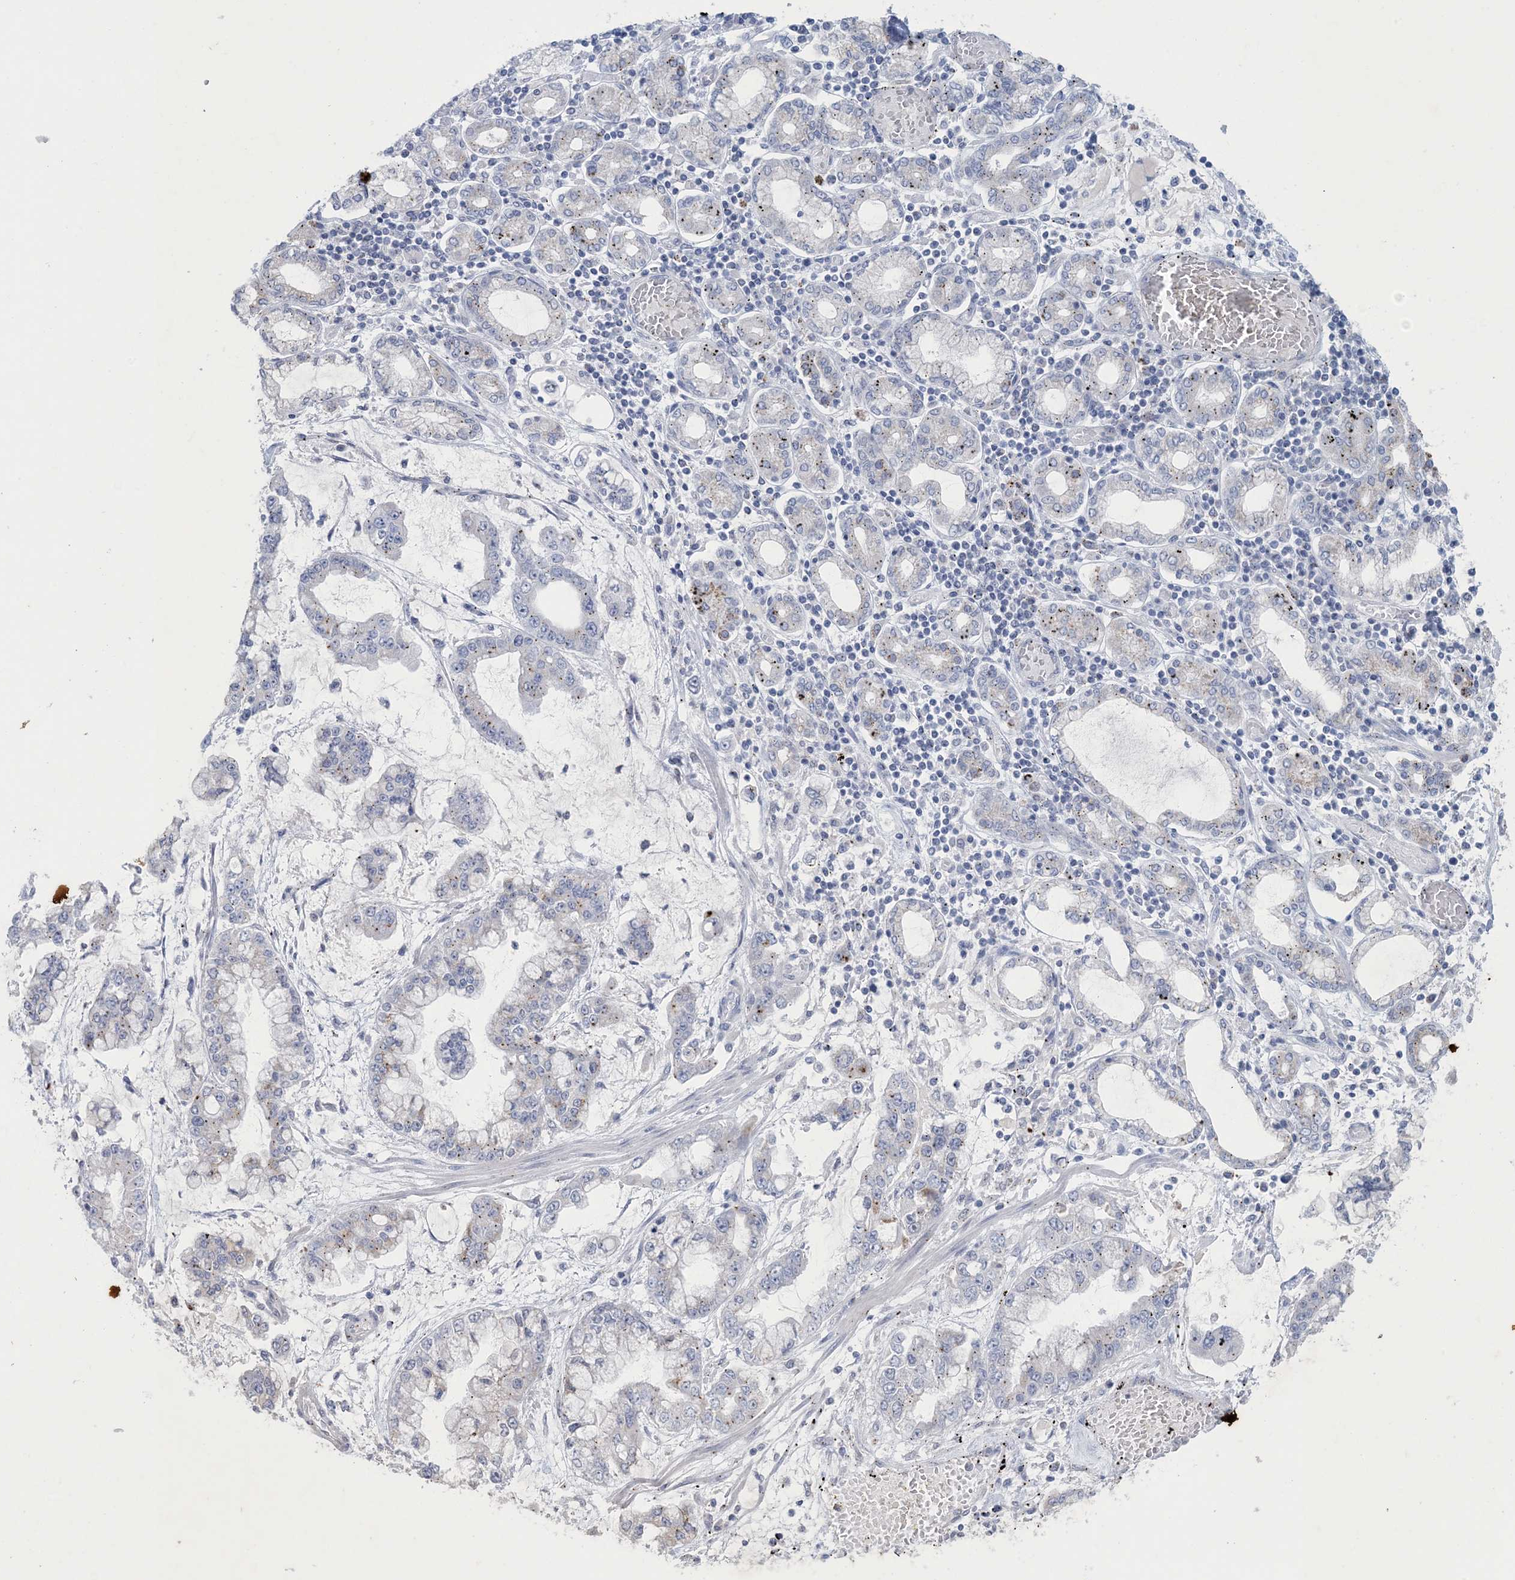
{"staining": {"intensity": "negative", "quantity": "none", "location": "none"}, "tissue": "stomach cancer", "cell_type": "Tumor cells", "image_type": "cancer", "snomed": [{"axis": "morphology", "description": "Normal tissue, NOS"}, {"axis": "morphology", "description": "Adenocarcinoma, NOS"}, {"axis": "topography", "description": "Stomach, upper"}, {"axis": "topography", "description": "Stomach"}], "caption": "Stomach cancer (adenocarcinoma) was stained to show a protein in brown. There is no significant expression in tumor cells. Nuclei are stained in blue.", "gene": "GABRG1", "patient": {"sex": "male", "age": 76}}